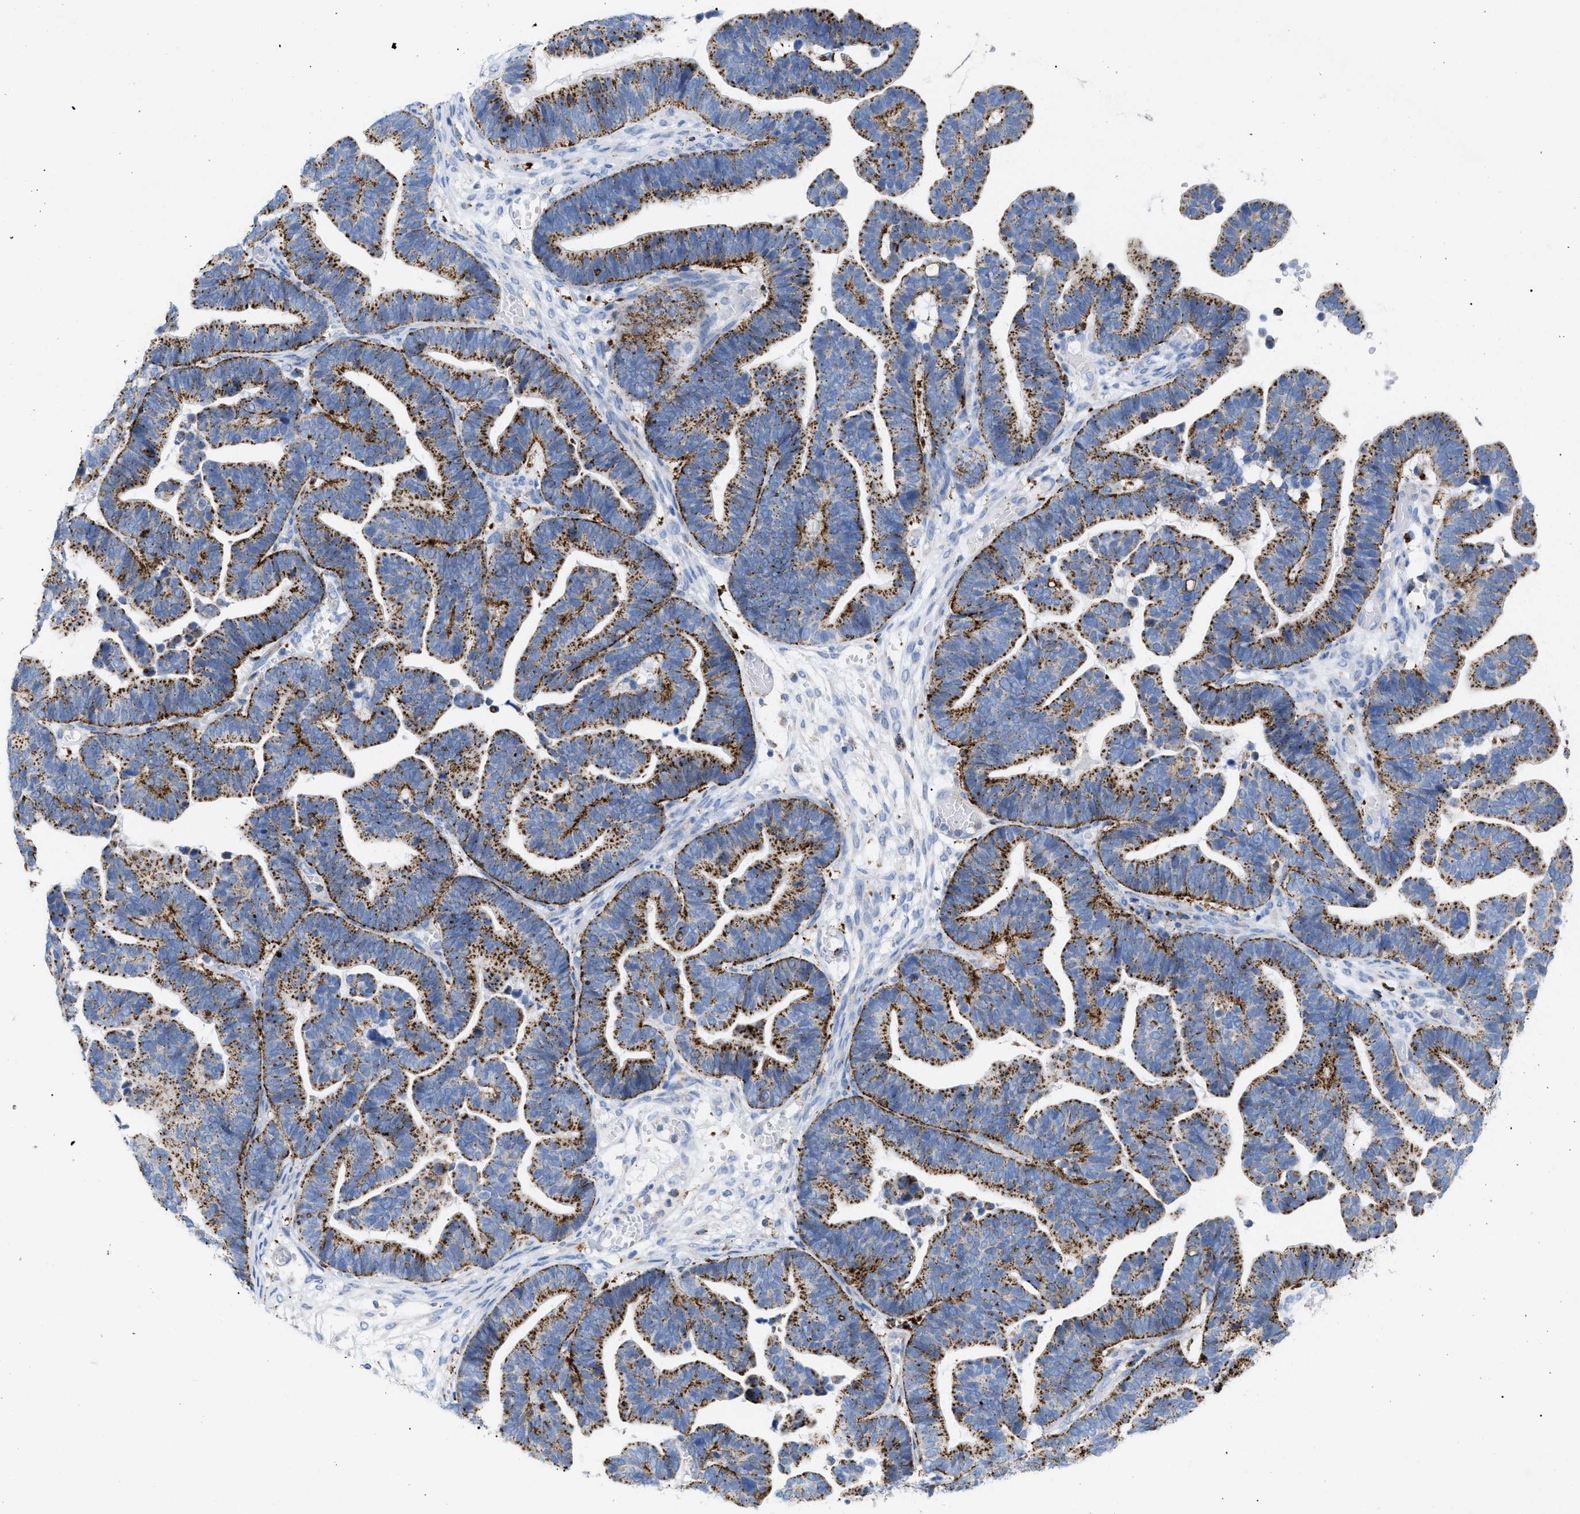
{"staining": {"intensity": "strong", "quantity": ">75%", "location": "cytoplasmic/membranous"}, "tissue": "ovarian cancer", "cell_type": "Tumor cells", "image_type": "cancer", "snomed": [{"axis": "morphology", "description": "Cystadenocarcinoma, serous, NOS"}, {"axis": "topography", "description": "Ovary"}], "caption": "Strong cytoplasmic/membranous protein staining is present in about >75% of tumor cells in ovarian cancer (serous cystadenocarcinoma).", "gene": "DRAM2", "patient": {"sex": "female", "age": 56}}